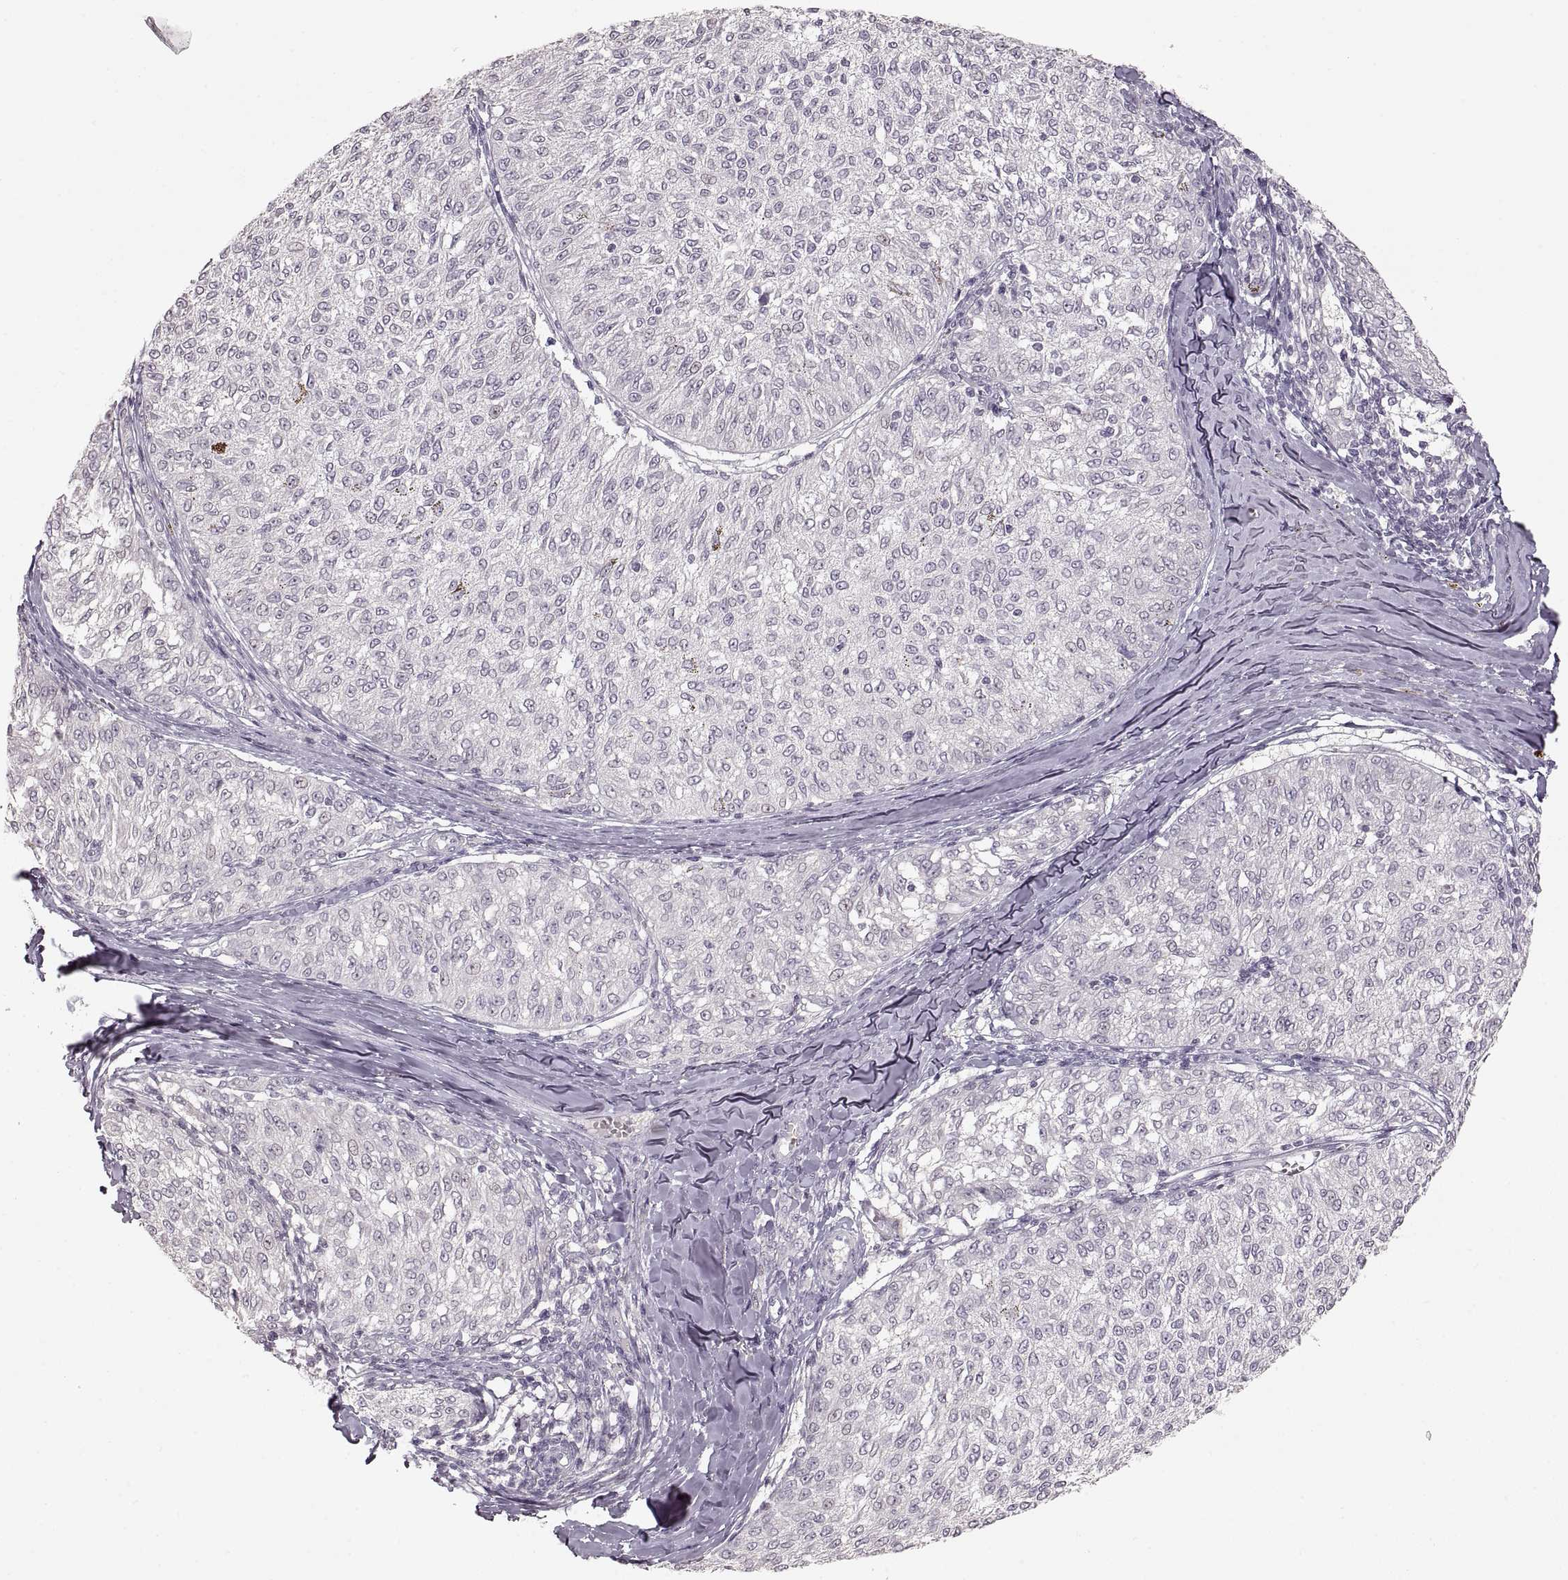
{"staining": {"intensity": "negative", "quantity": "none", "location": "none"}, "tissue": "melanoma", "cell_type": "Tumor cells", "image_type": "cancer", "snomed": [{"axis": "morphology", "description": "Malignant melanoma, NOS"}, {"axis": "topography", "description": "Skin"}], "caption": "Immunohistochemistry of malignant melanoma demonstrates no staining in tumor cells.", "gene": "PCSK2", "patient": {"sex": "female", "age": 72}}